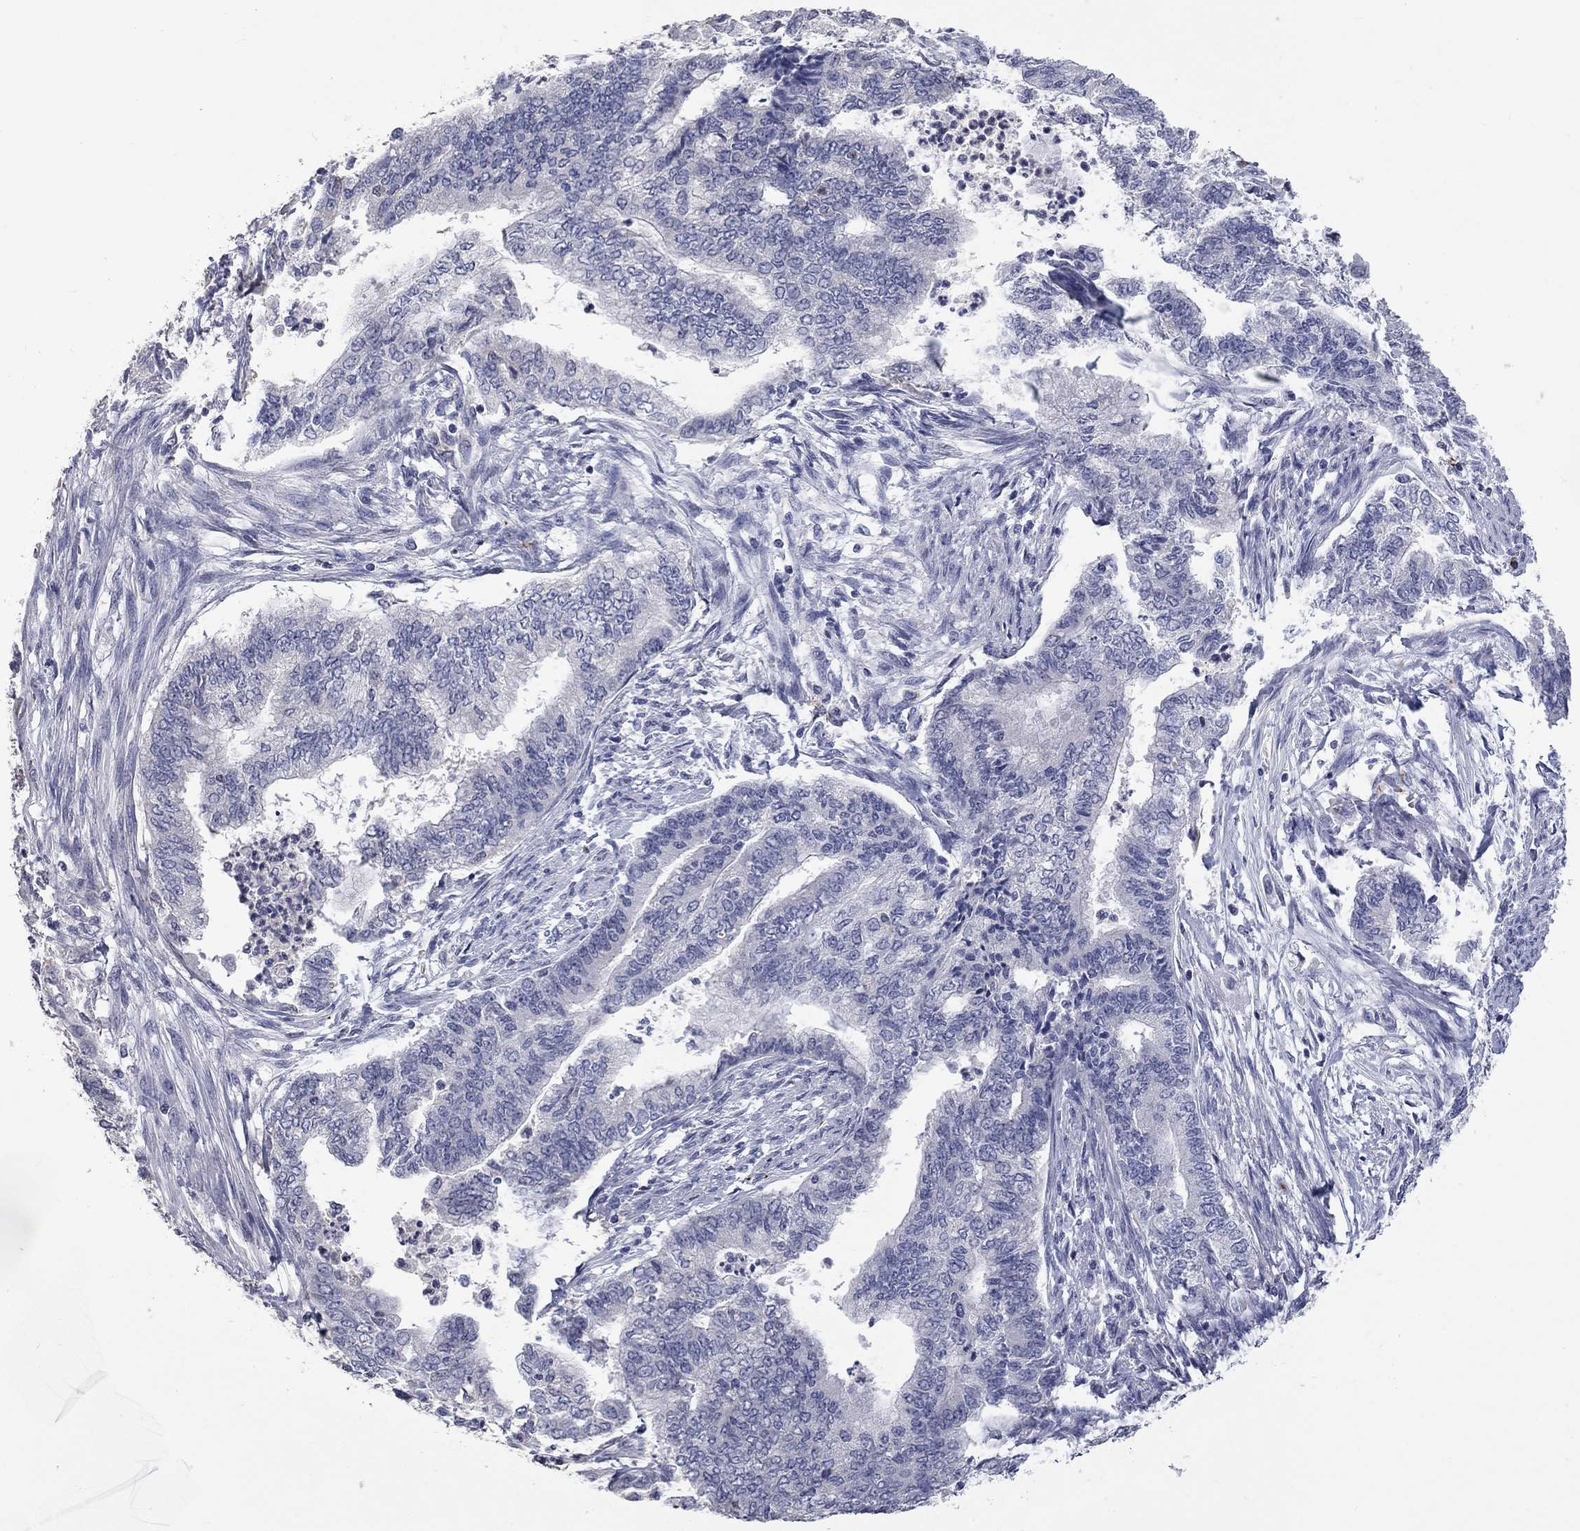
{"staining": {"intensity": "negative", "quantity": "none", "location": "none"}, "tissue": "endometrial cancer", "cell_type": "Tumor cells", "image_type": "cancer", "snomed": [{"axis": "morphology", "description": "Adenocarcinoma, NOS"}, {"axis": "topography", "description": "Endometrium"}], "caption": "Human endometrial cancer stained for a protein using immunohistochemistry demonstrates no staining in tumor cells.", "gene": "PLEK", "patient": {"sex": "female", "age": 65}}